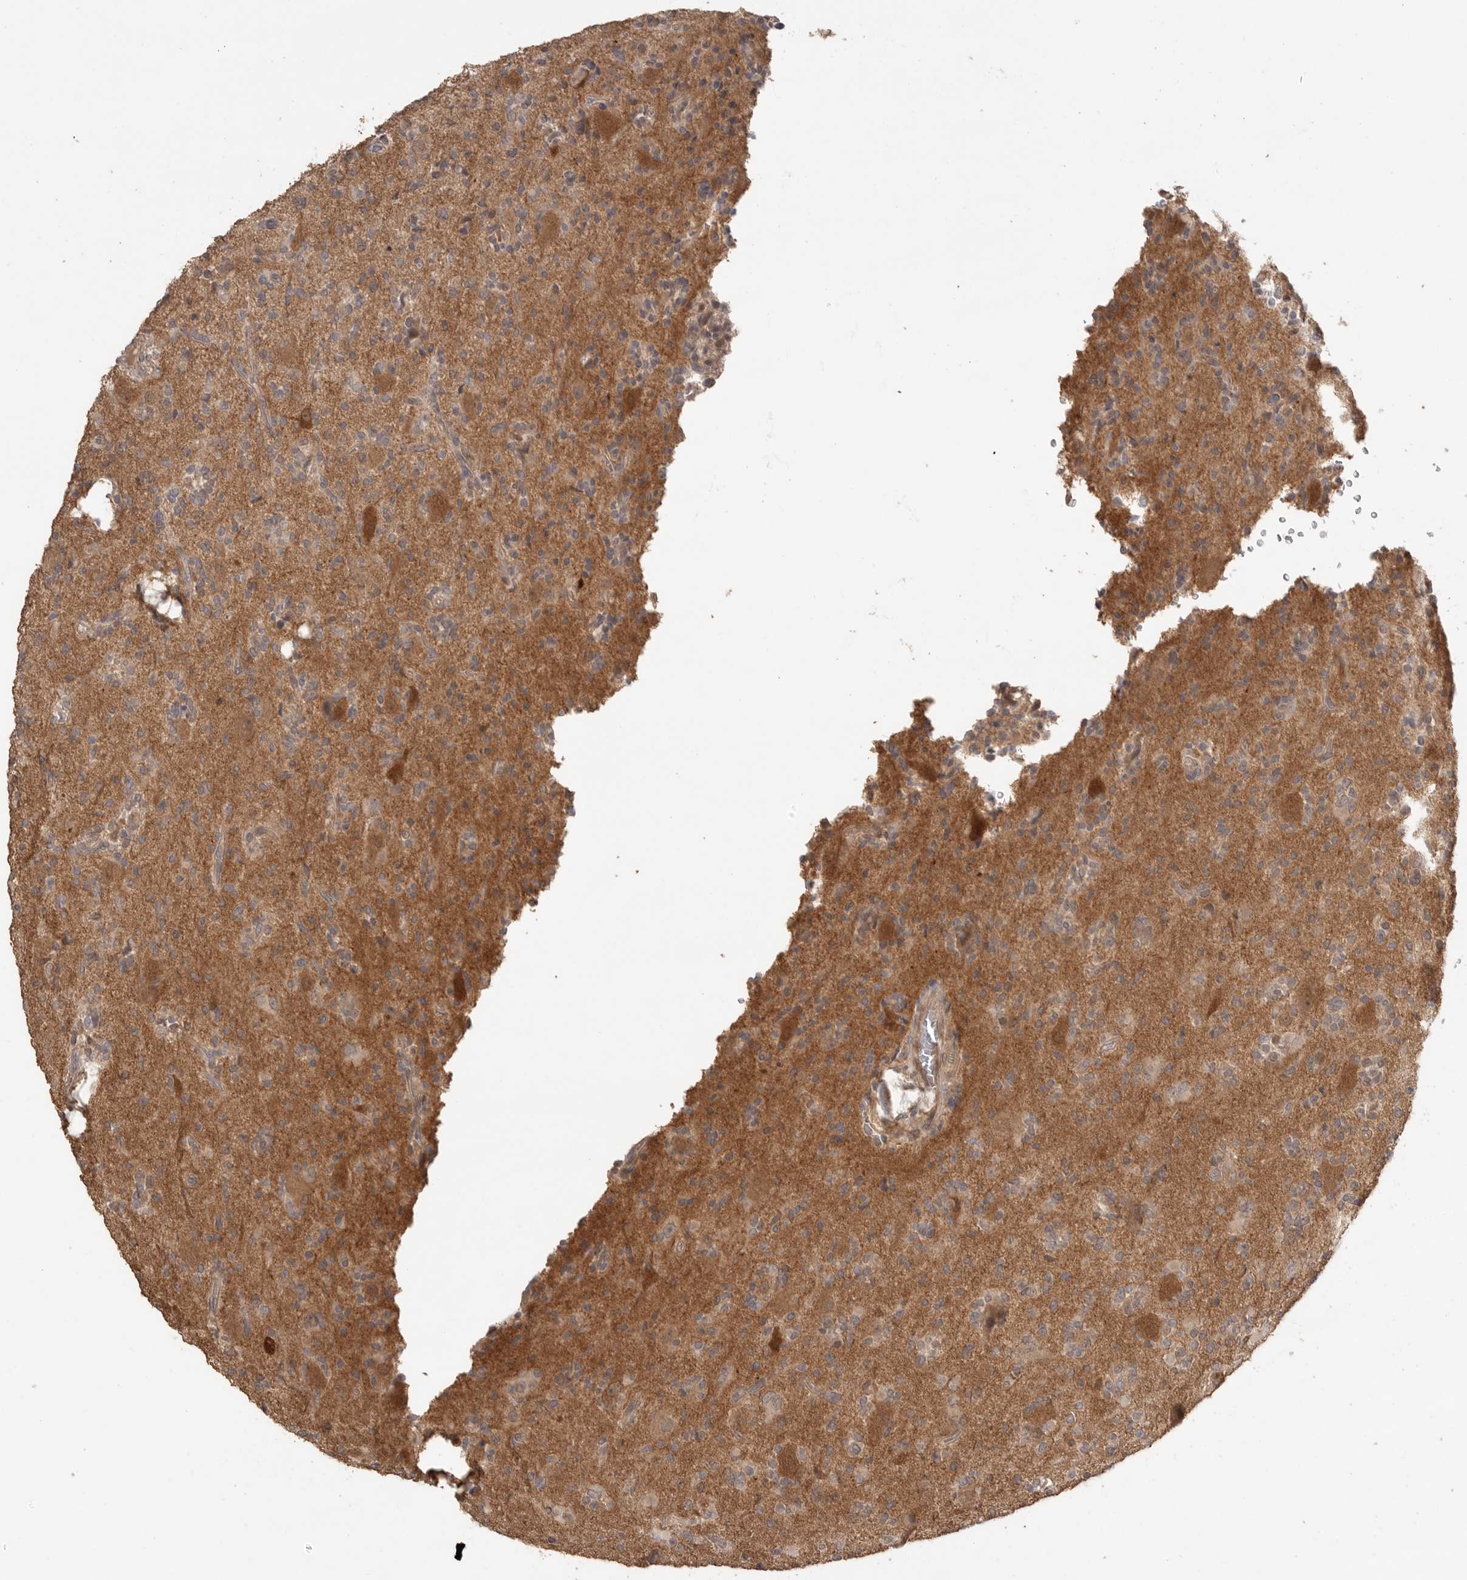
{"staining": {"intensity": "negative", "quantity": "none", "location": "none"}, "tissue": "glioma", "cell_type": "Tumor cells", "image_type": "cancer", "snomed": [{"axis": "morphology", "description": "Glioma, malignant, High grade"}, {"axis": "topography", "description": "Brain"}], "caption": "Tumor cells are negative for protein expression in human glioma.", "gene": "MAP2K1", "patient": {"sex": "male", "age": 34}}